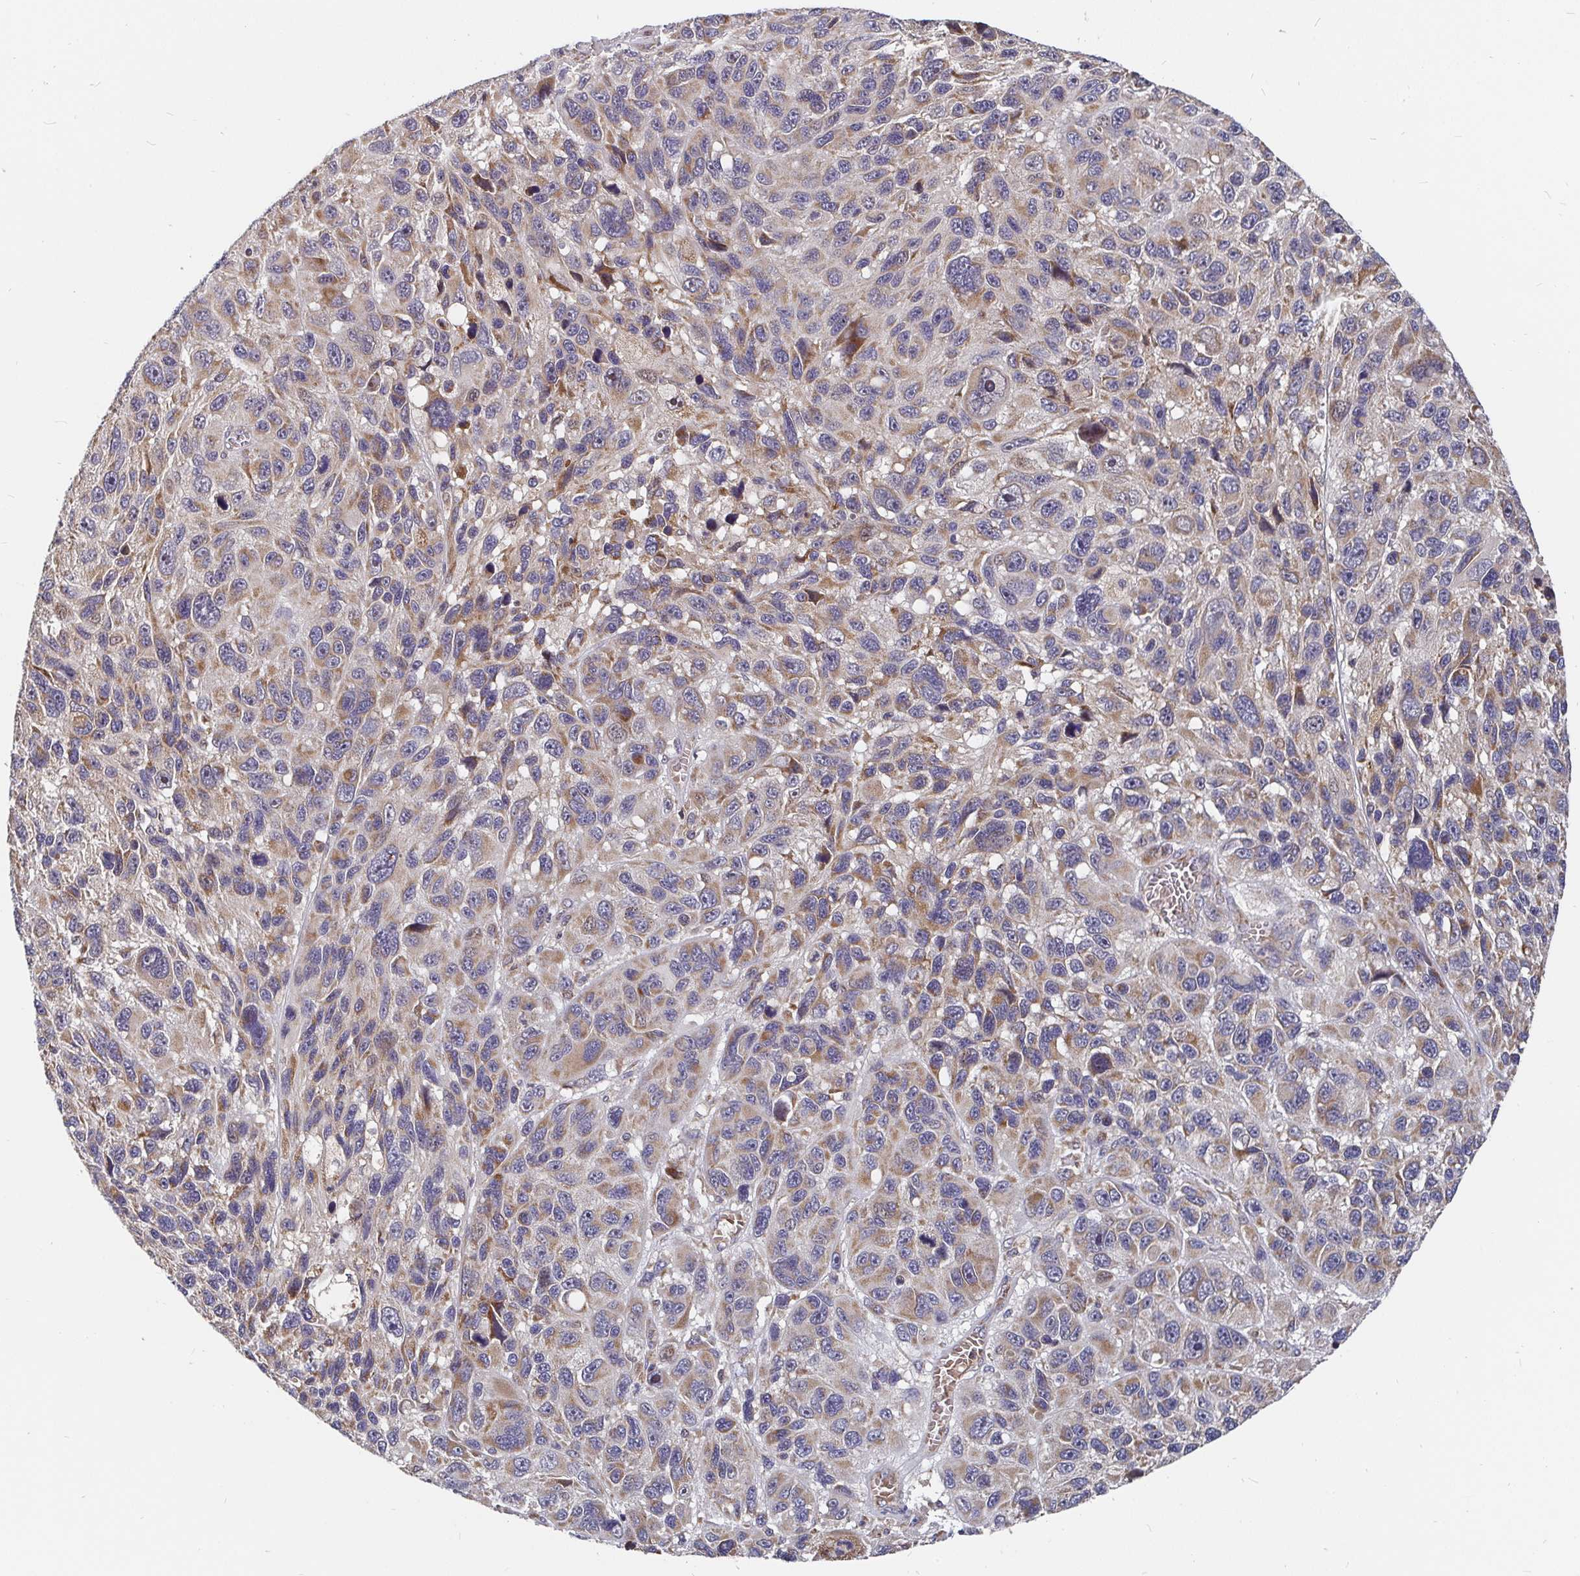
{"staining": {"intensity": "moderate", "quantity": "25%-75%", "location": "cytoplasmic/membranous"}, "tissue": "melanoma", "cell_type": "Tumor cells", "image_type": "cancer", "snomed": [{"axis": "morphology", "description": "Malignant melanoma, NOS"}, {"axis": "topography", "description": "Skin"}], "caption": "Immunohistochemistry of melanoma shows medium levels of moderate cytoplasmic/membranous positivity in approximately 25%-75% of tumor cells.", "gene": "PDF", "patient": {"sex": "male", "age": 53}}